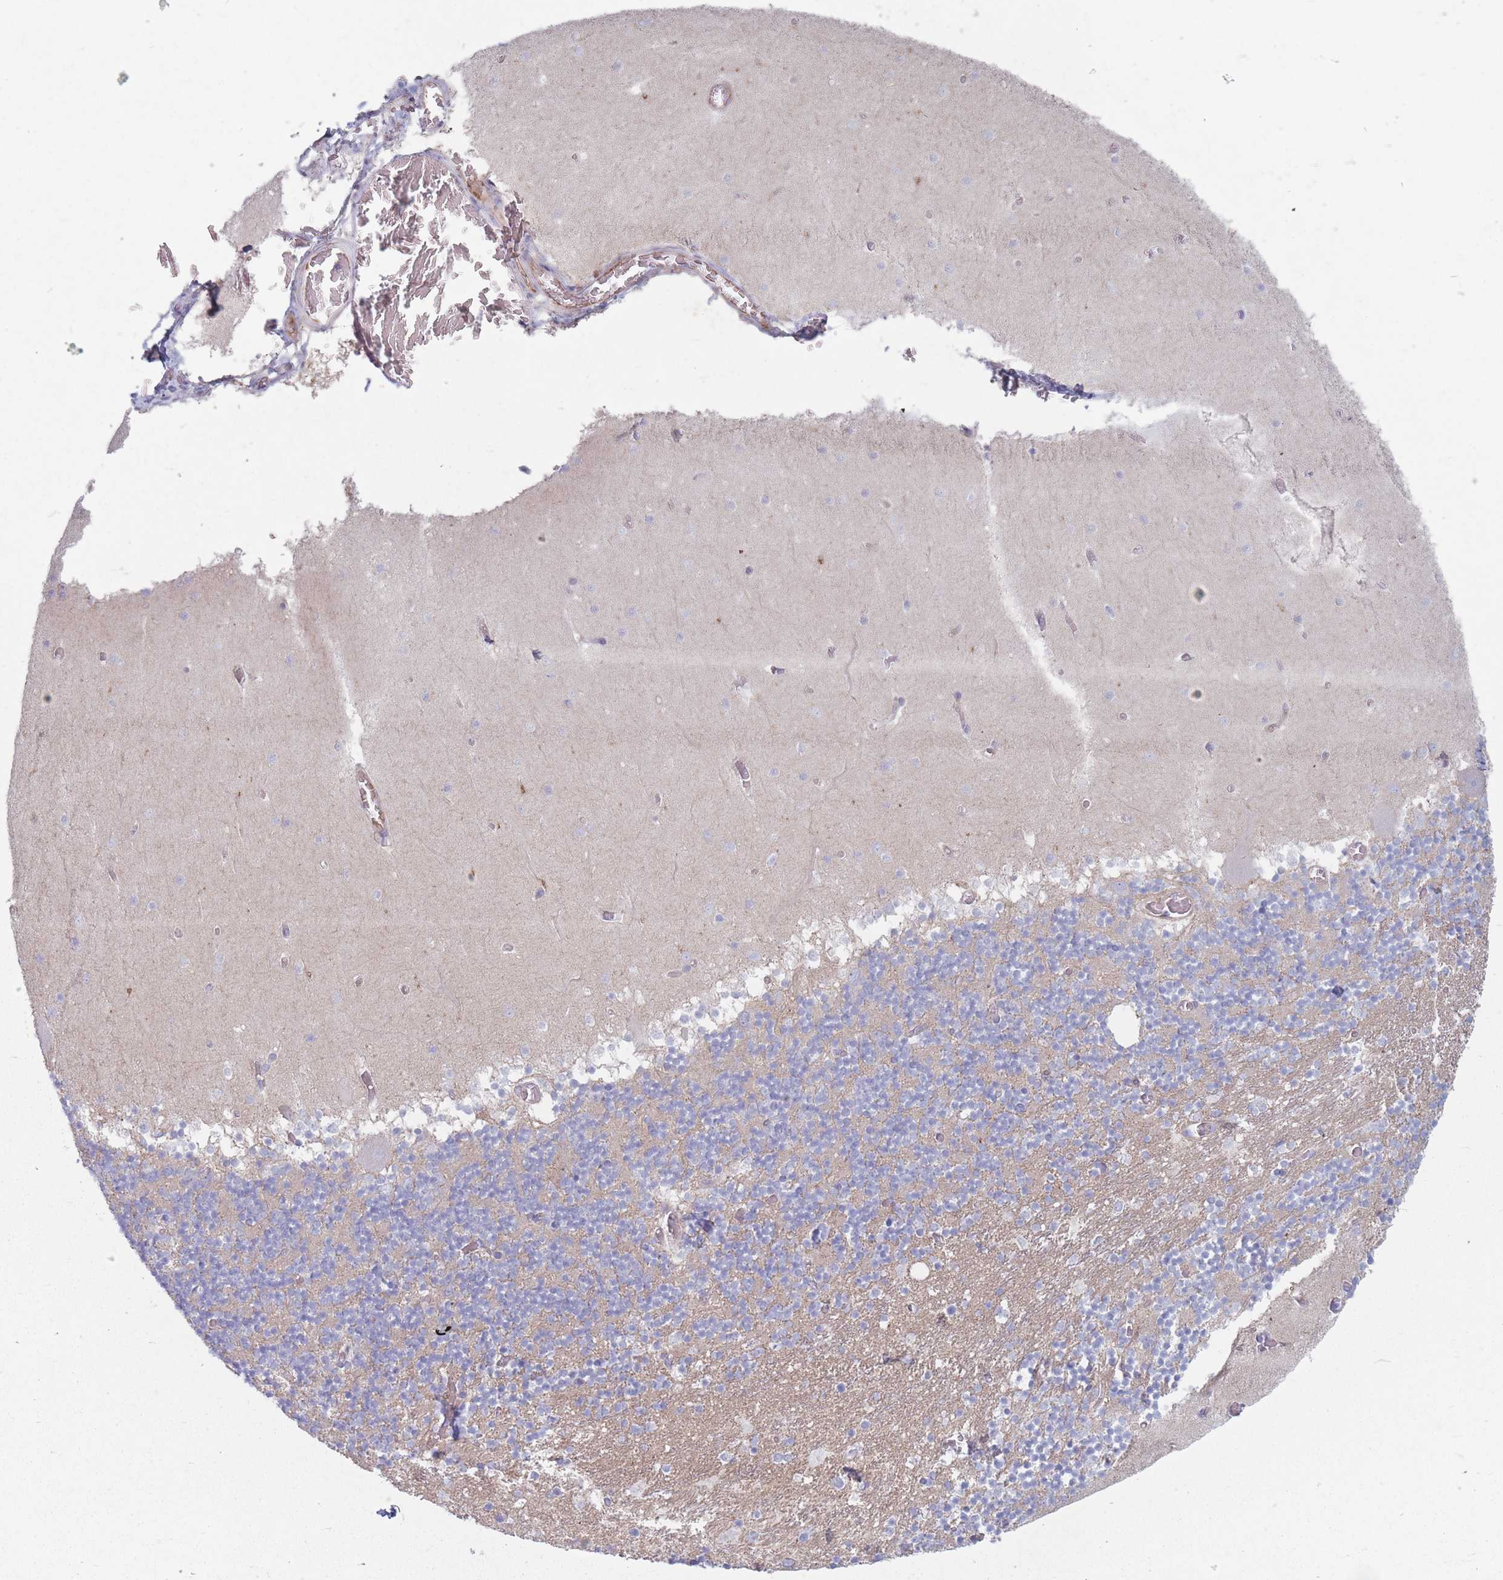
{"staining": {"intensity": "negative", "quantity": "none", "location": "none"}, "tissue": "cerebellum", "cell_type": "Cells in granular layer", "image_type": "normal", "snomed": [{"axis": "morphology", "description": "Normal tissue, NOS"}, {"axis": "topography", "description": "Cerebellum"}], "caption": "The IHC image has no significant expression in cells in granular layer of cerebellum.", "gene": "PLPP1", "patient": {"sex": "female", "age": 28}}